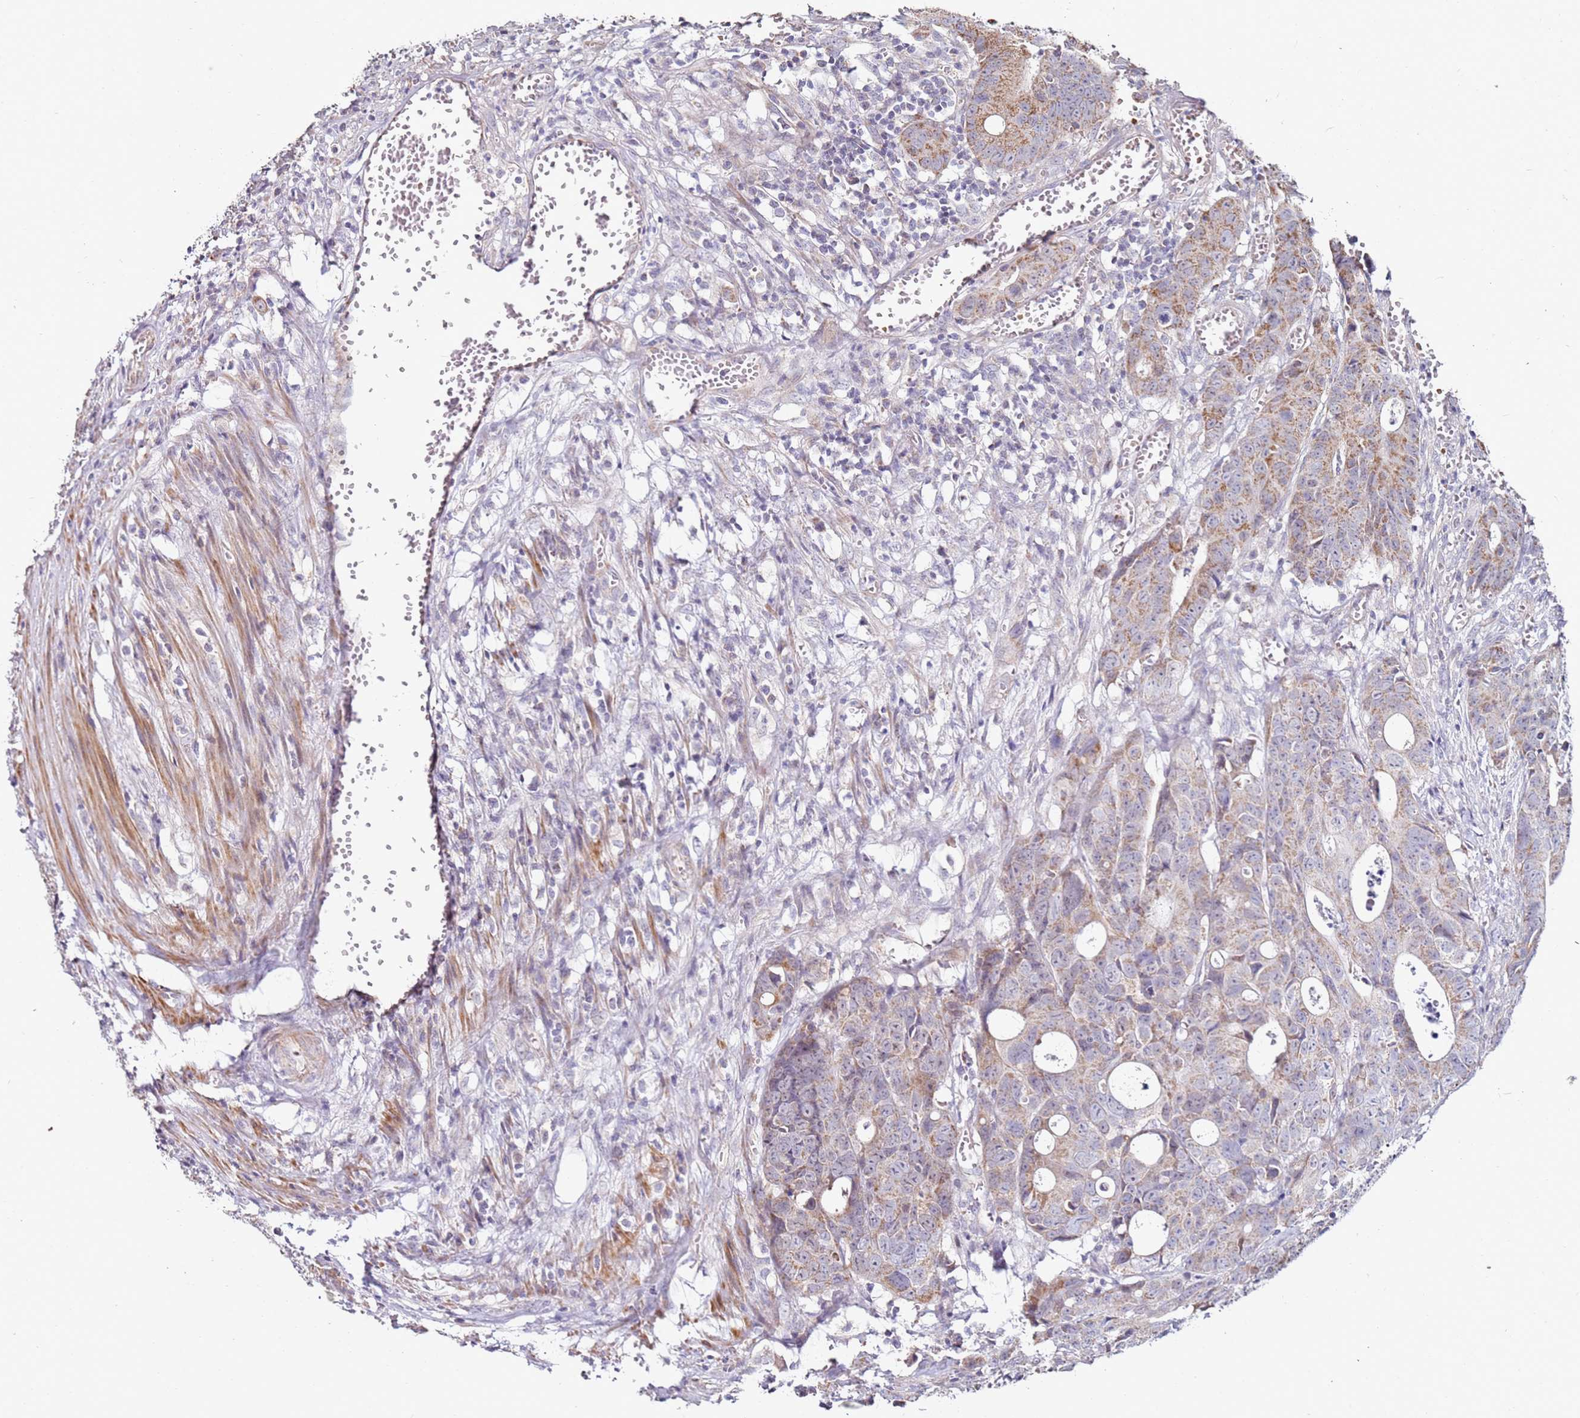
{"staining": {"intensity": "moderate", "quantity": "<25%", "location": "cytoplasmic/membranous"}, "tissue": "colorectal cancer", "cell_type": "Tumor cells", "image_type": "cancer", "snomed": [{"axis": "morphology", "description": "Adenocarcinoma, NOS"}, {"axis": "topography", "description": "Colon"}], "caption": "Human colorectal cancer (adenocarcinoma) stained with a brown dye reveals moderate cytoplasmic/membranous positive positivity in approximately <25% of tumor cells.", "gene": "RARS2", "patient": {"sex": "female", "age": 57}}